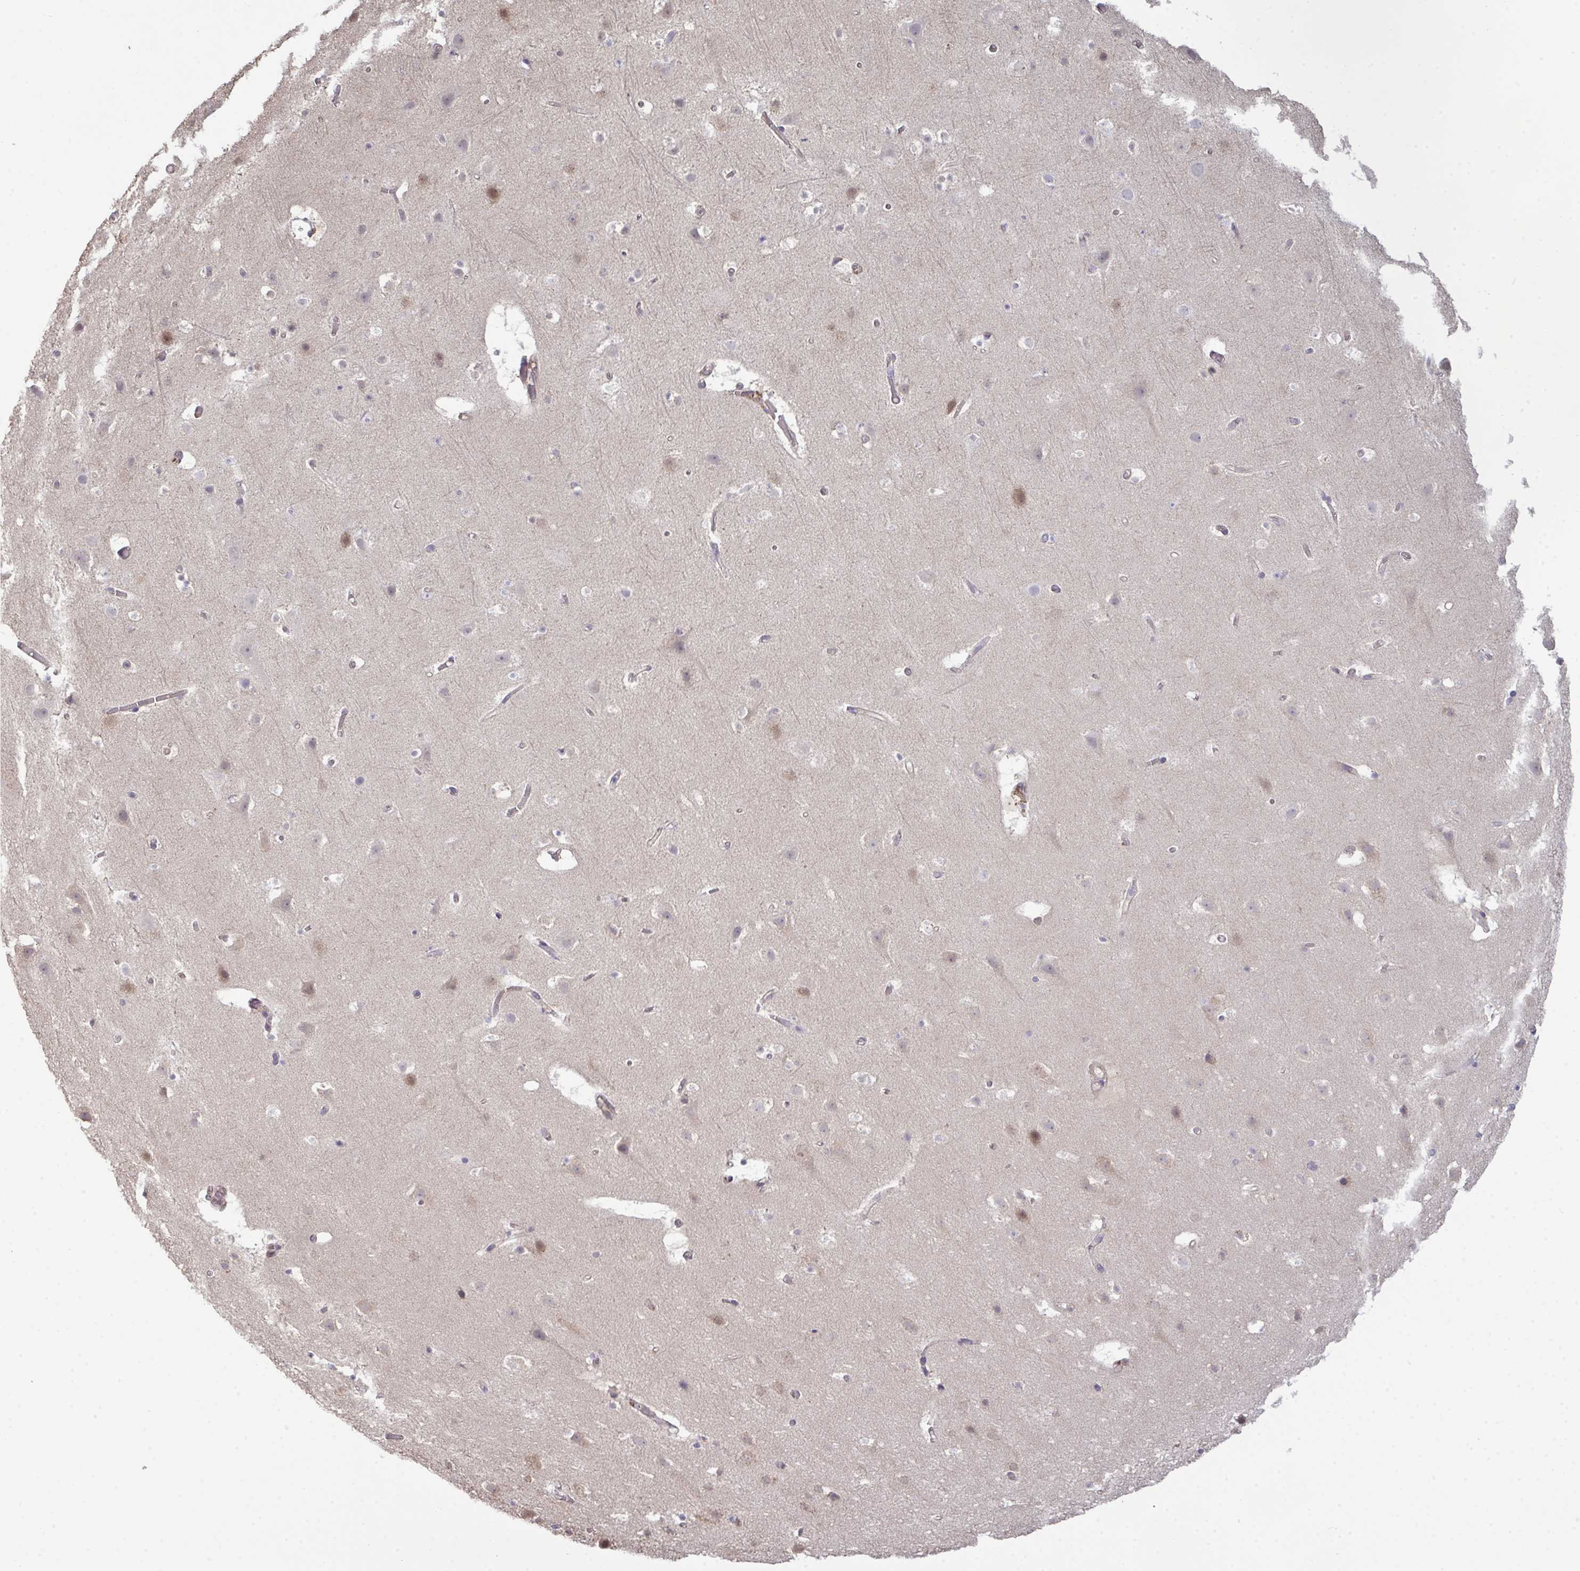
{"staining": {"intensity": "weak", "quantity": "<25%", "location": "cytoplasmic/membranous"}, "tissue": "cerebral cortex", "cell_type": "Endothelial cells", "image_type": "normal", "snomed": [{"axis": "morphology", "description": "Normal tissue, NOS"}, {"axis": "topography", "description": "Cerebral cortex"}], "caption": "Immunohistochemical staining of unremarkable human cerebral cortex shows no significant expression in endothelial cells.", "gene": "SETD7", "patient": {"sex": "female", "age": 42}}